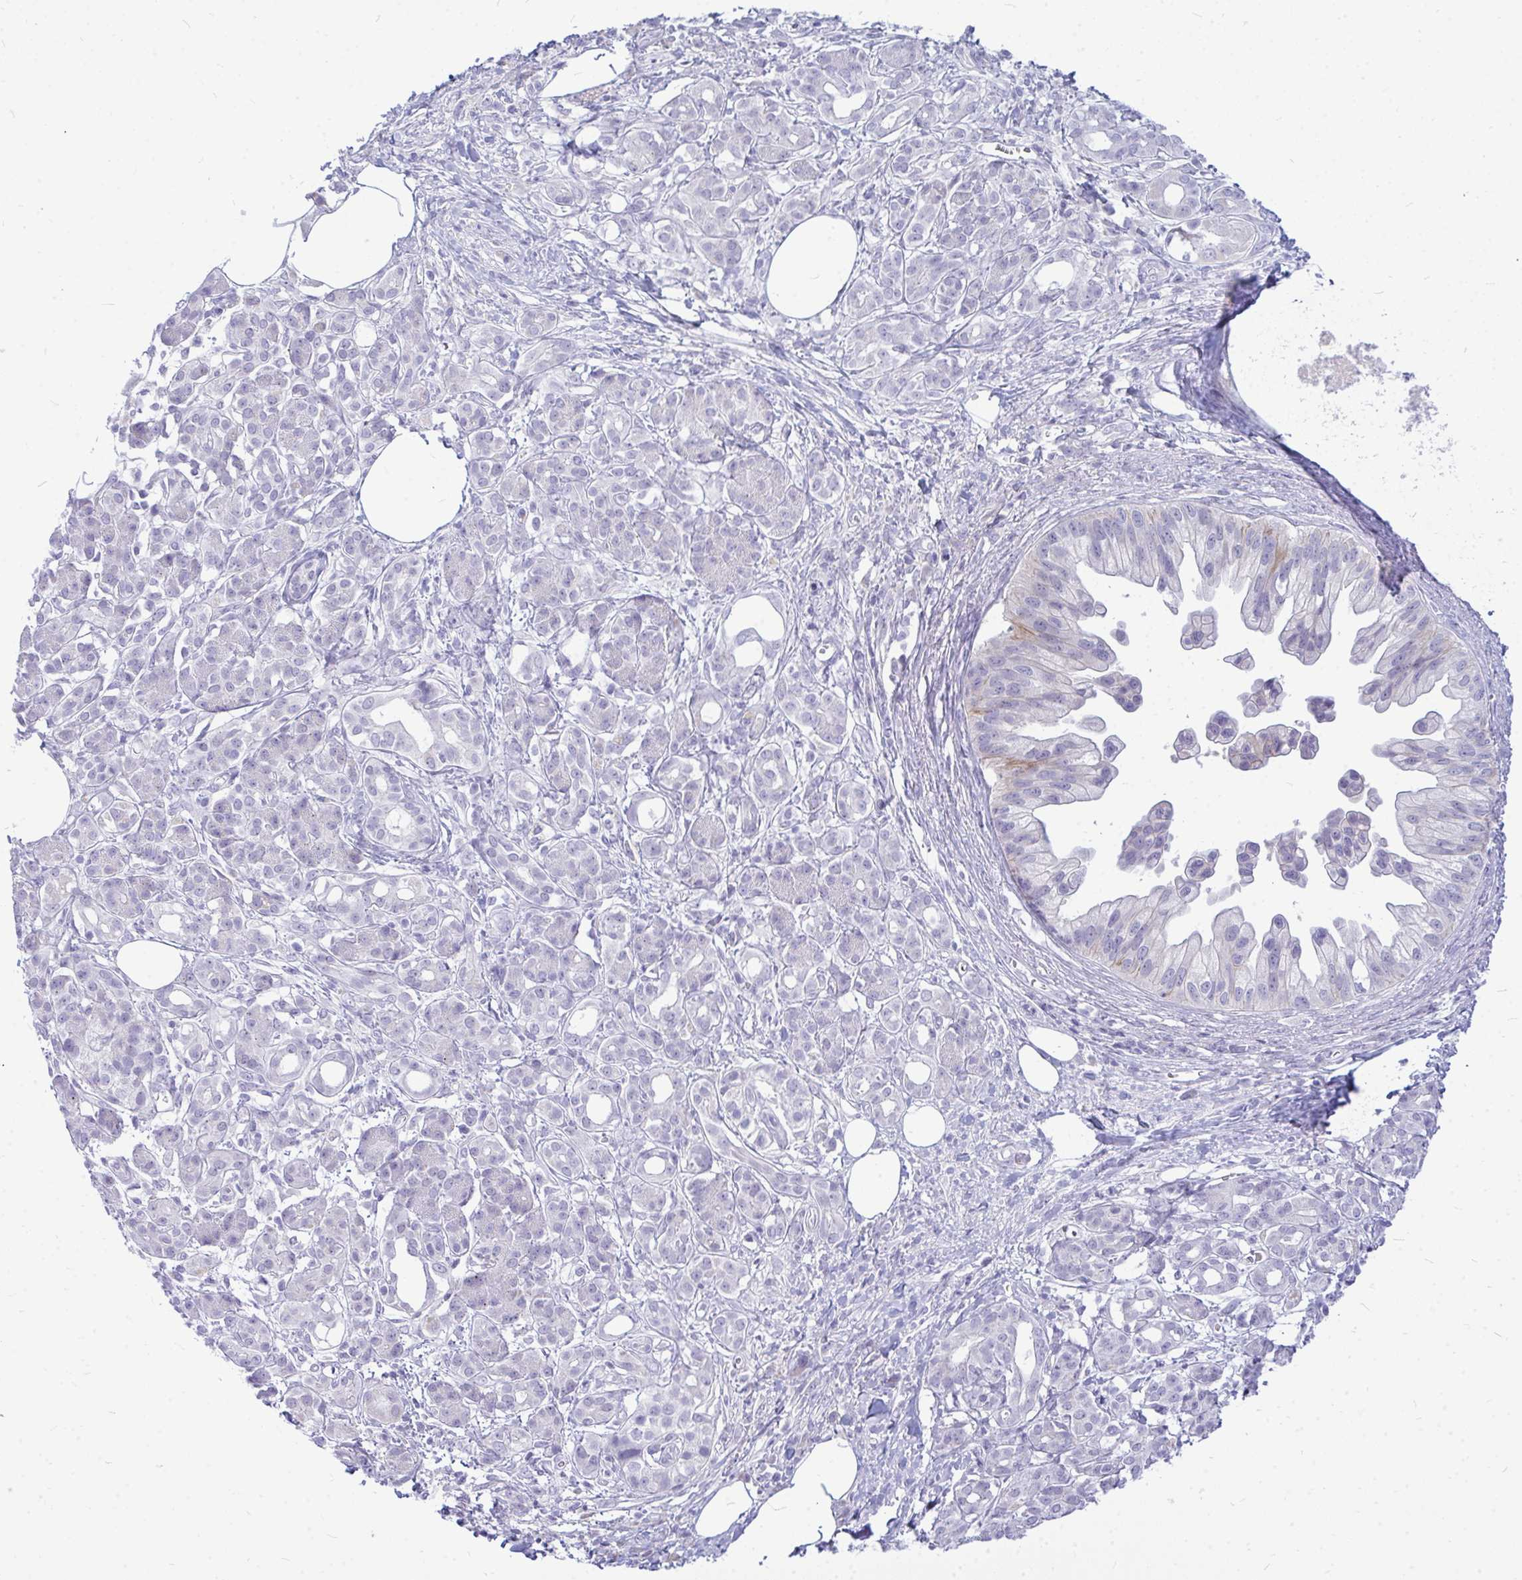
{"staining": {"intensity": "negative", "quantity": "none", "location": "none"}, "tissue": "pancreatic cancer", "cell_type": "Tumor cells", "image_type": "cancer", "snomed": [{"axis": "morphology", "description": "Adenocarcinoma, NOS"}, {"axis": "topography", "description": "Pancreas"}], "caption": "Immunohistochemical staining of pancreatic cancer displays no significant expression in tumor cells. (DAB immunohistochemistry, high magnification).", "gene": "ZSCAN25", "patient": {"sex": "female", "age": 73}}